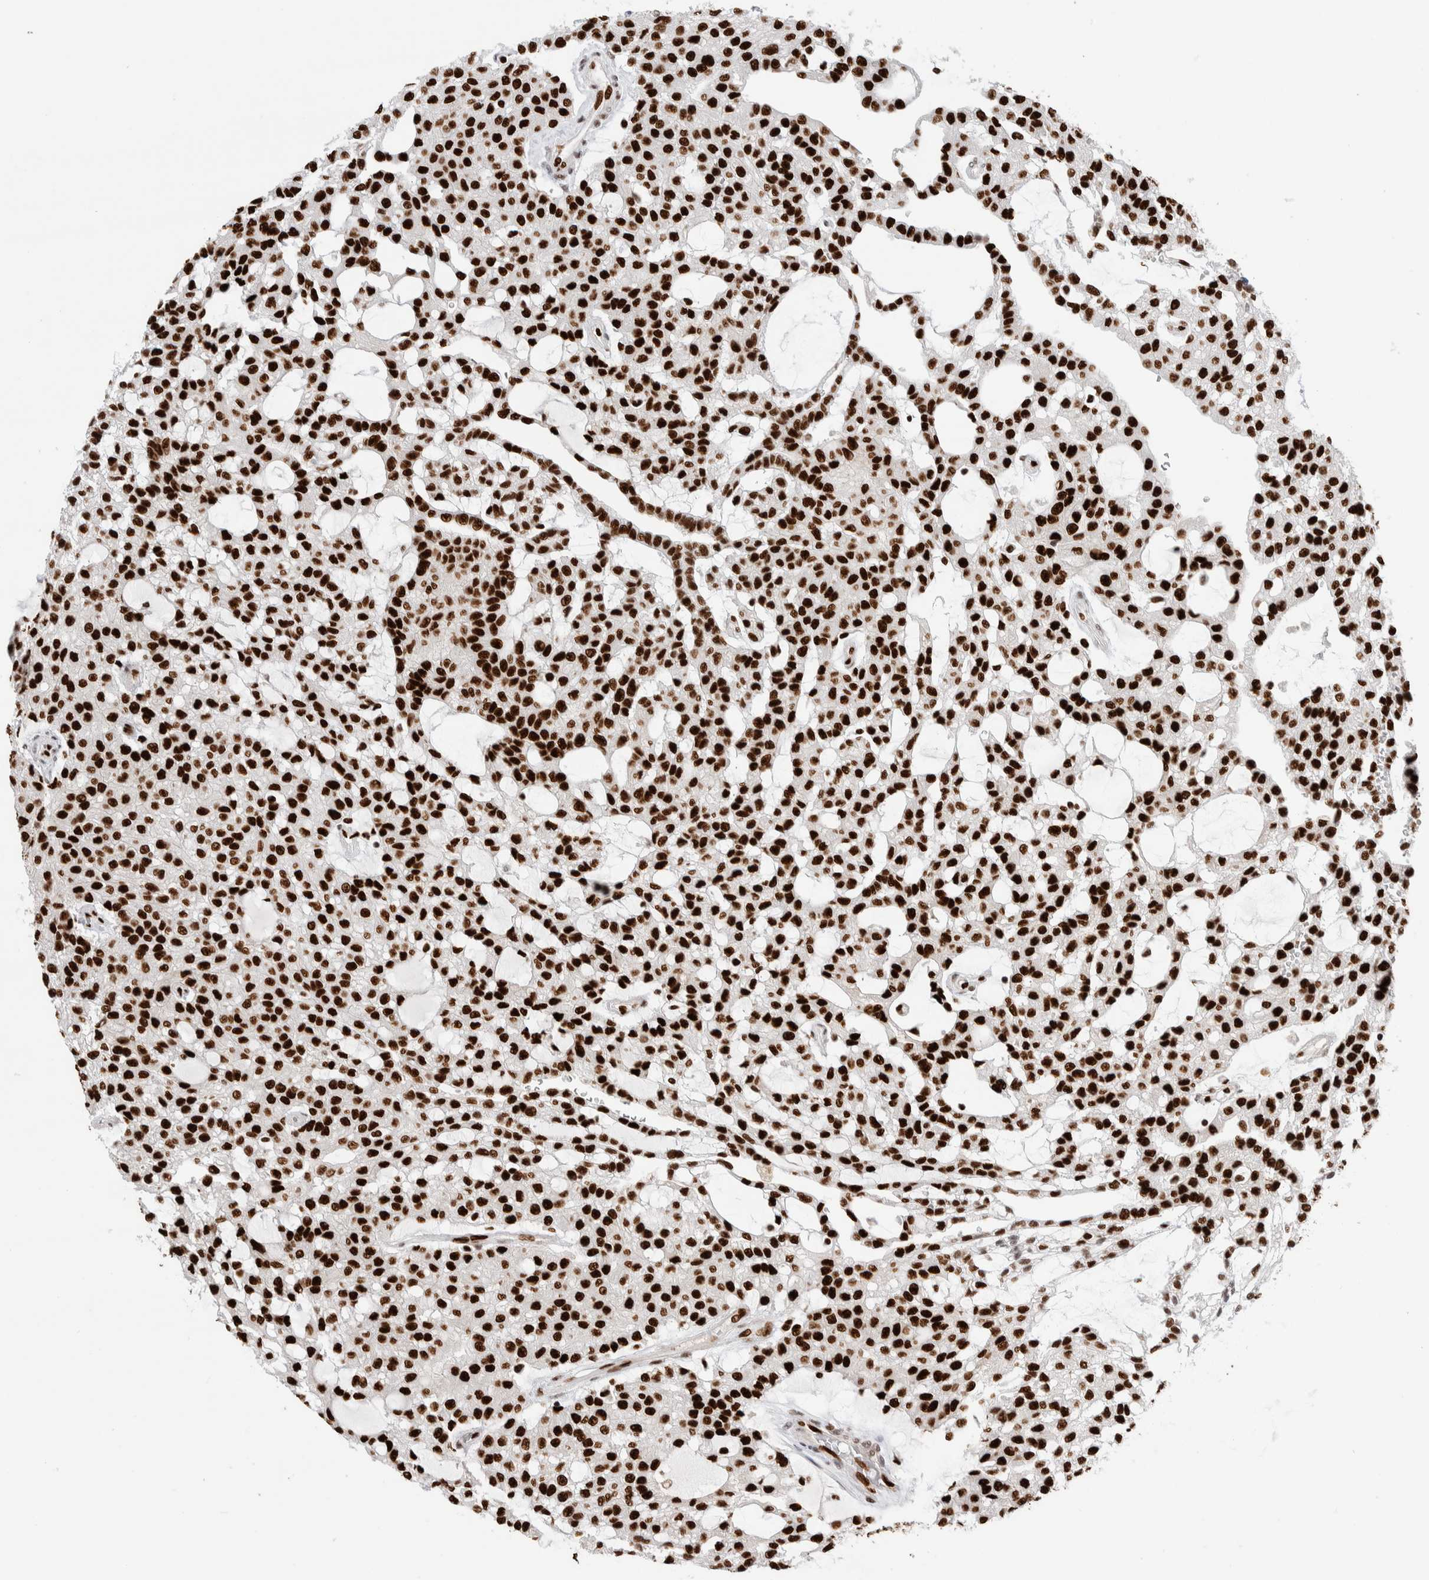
{"staining": {"intensity": "strong", "quantity": ">75%", "location": "nuclear"}, "tissue": "renal cancer", "cell_type": "Tumor cells", "image_type": "cancer", "snomed": [{"axis": "morphology", "description": "Adenocarcinoma, NOS"}, {"axis": "topography", "description": "Kidney"}], "caption": "Immunohistochemical staining of human renal cancer (adenocarcinoma) exhibits high levels of strong nuclear protein positivity in about >75% of tumor cells. (brown staining indicates protein expression, while blue staining denotes nuclei).", "gene": "RNASEK-C17orf49", "patient": {"sex": "male", "age": 63}}